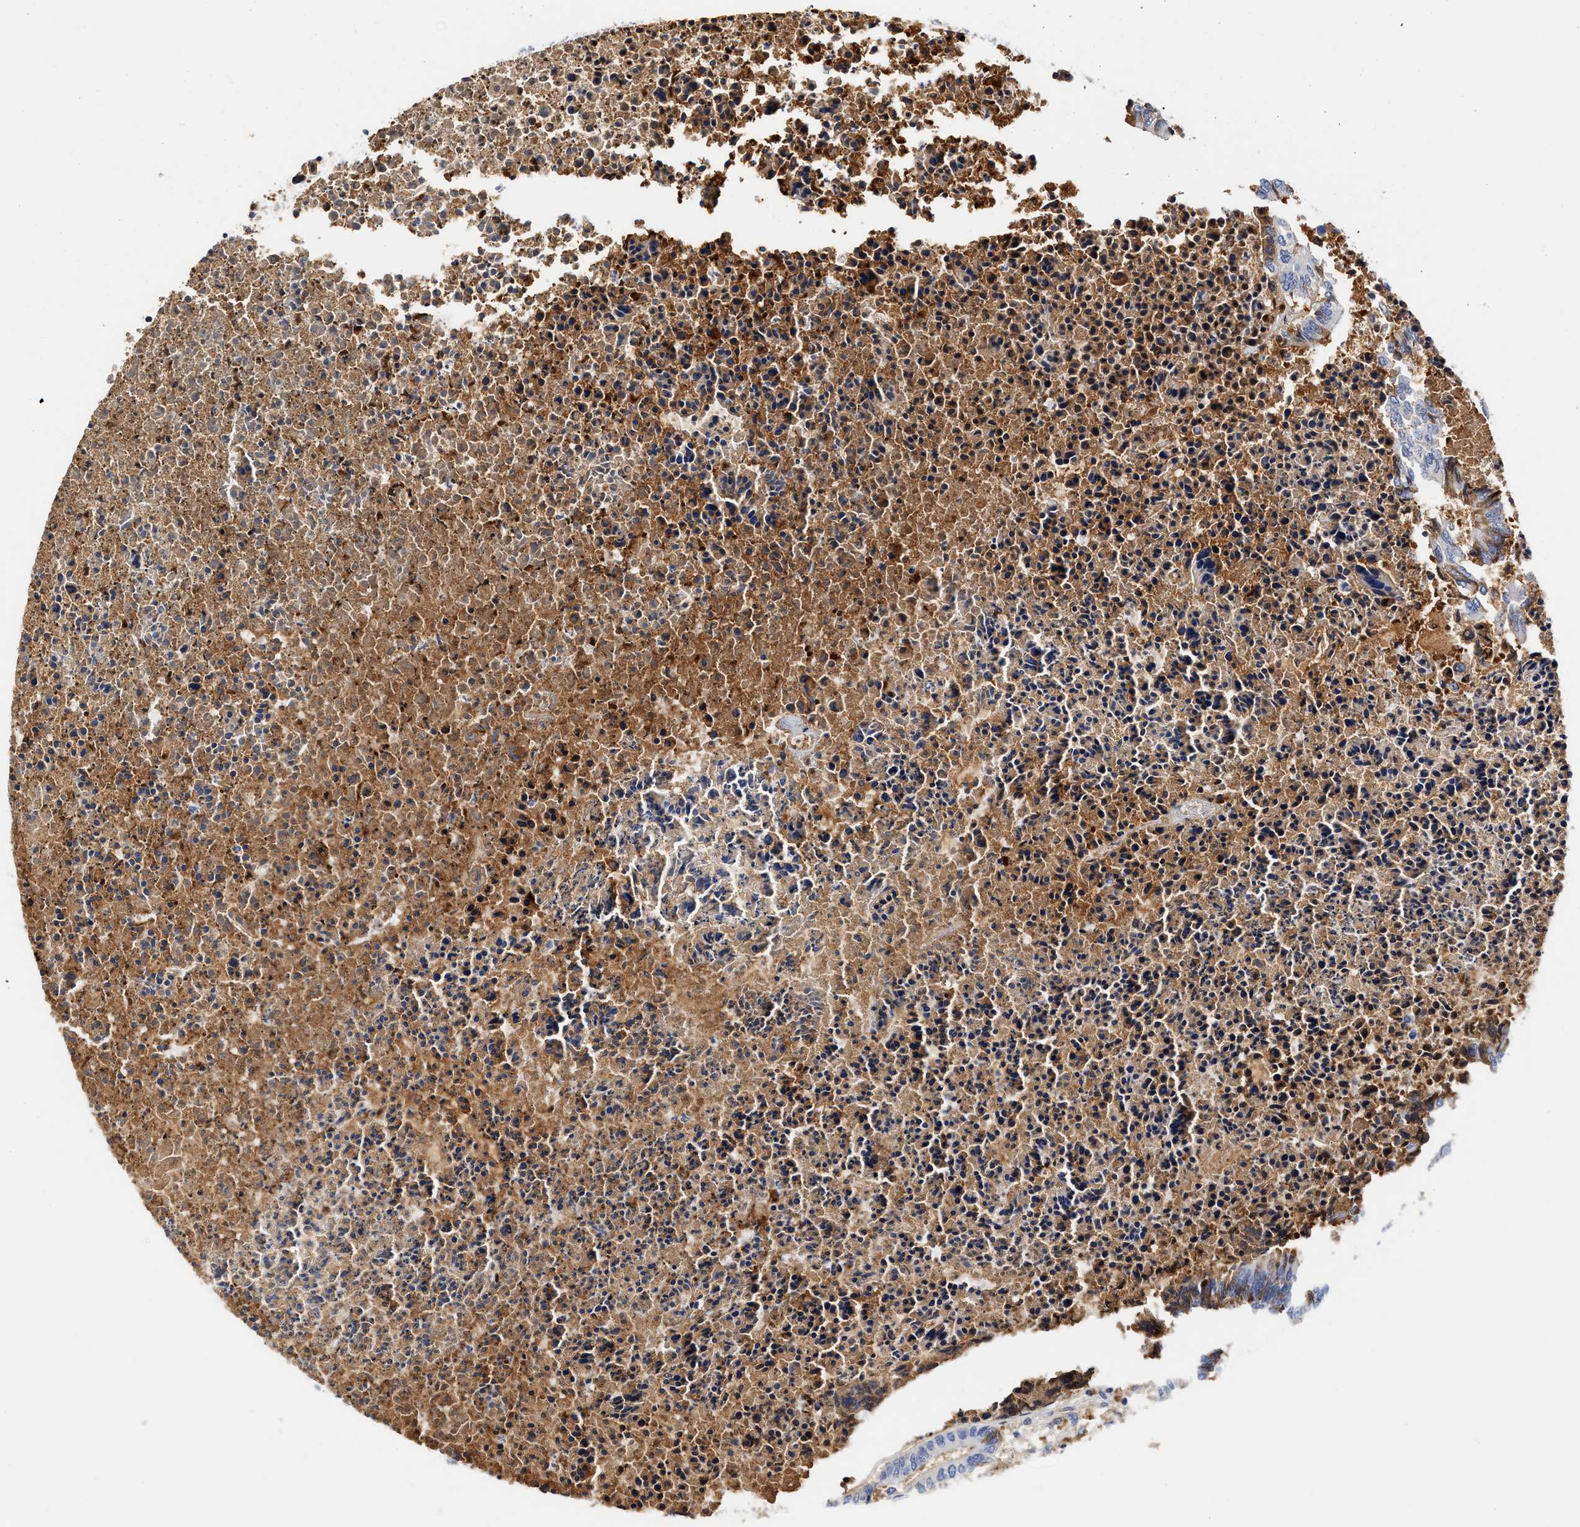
{"staining": {"intensity": "negative", "quantity": "none", "location": "none"}, "tissue": "colorectal cancer", "cell_type": "Tumor cells", "image_type": "cancer", "snomed": [{"axis": "morphology", "description": "Adenocarcinoma, NOS"}, {"axis": "topography", "description": "Rectum"}], "caption": "The micrograph displays no significant positivity in tumor cells of adenocarcinoma (colorectal).", "gene": "C2", "patient": {"sex": "male", "age": 63}}